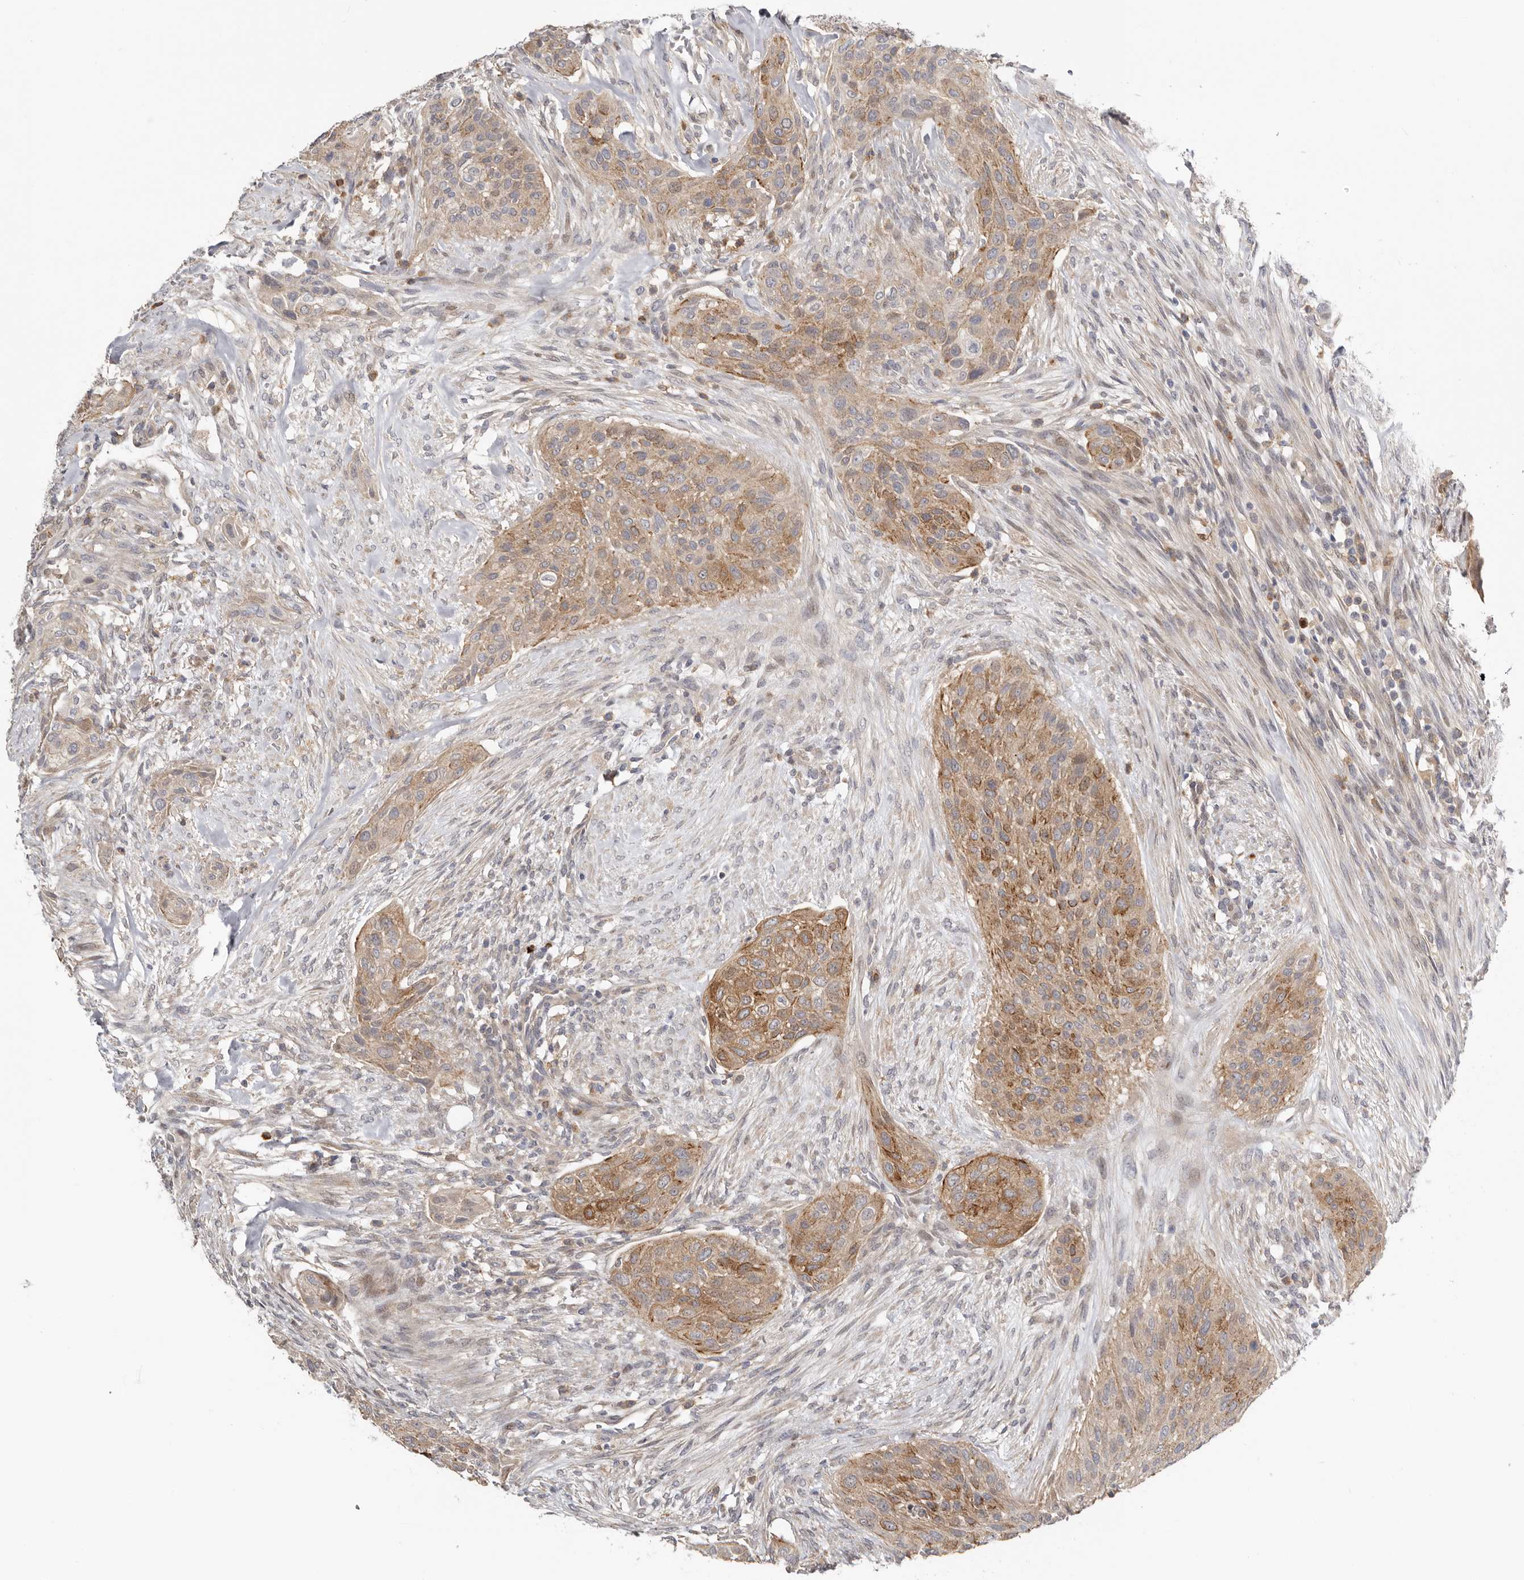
{"staining": {"intensity": "moderate", "quantity": ">75%", "location": "cytoplasmic/membranous"}, "tissue": "urothelial cancer", "cell_type": "Tumor cells", "image_type": "cancer", "snomed": [{"axis": "morphology", "description": "Urothelial carcinoma, High grade"}, {"axis": "topography", "description": "Urinary bladder"}], "caption": "Moderate cytoplasmic/membranous positivity is identified in about >75% of tumor cells in urothelial cancer.", "gene": "MSRB2", "patient": {"sex": "male", "age": 35}}